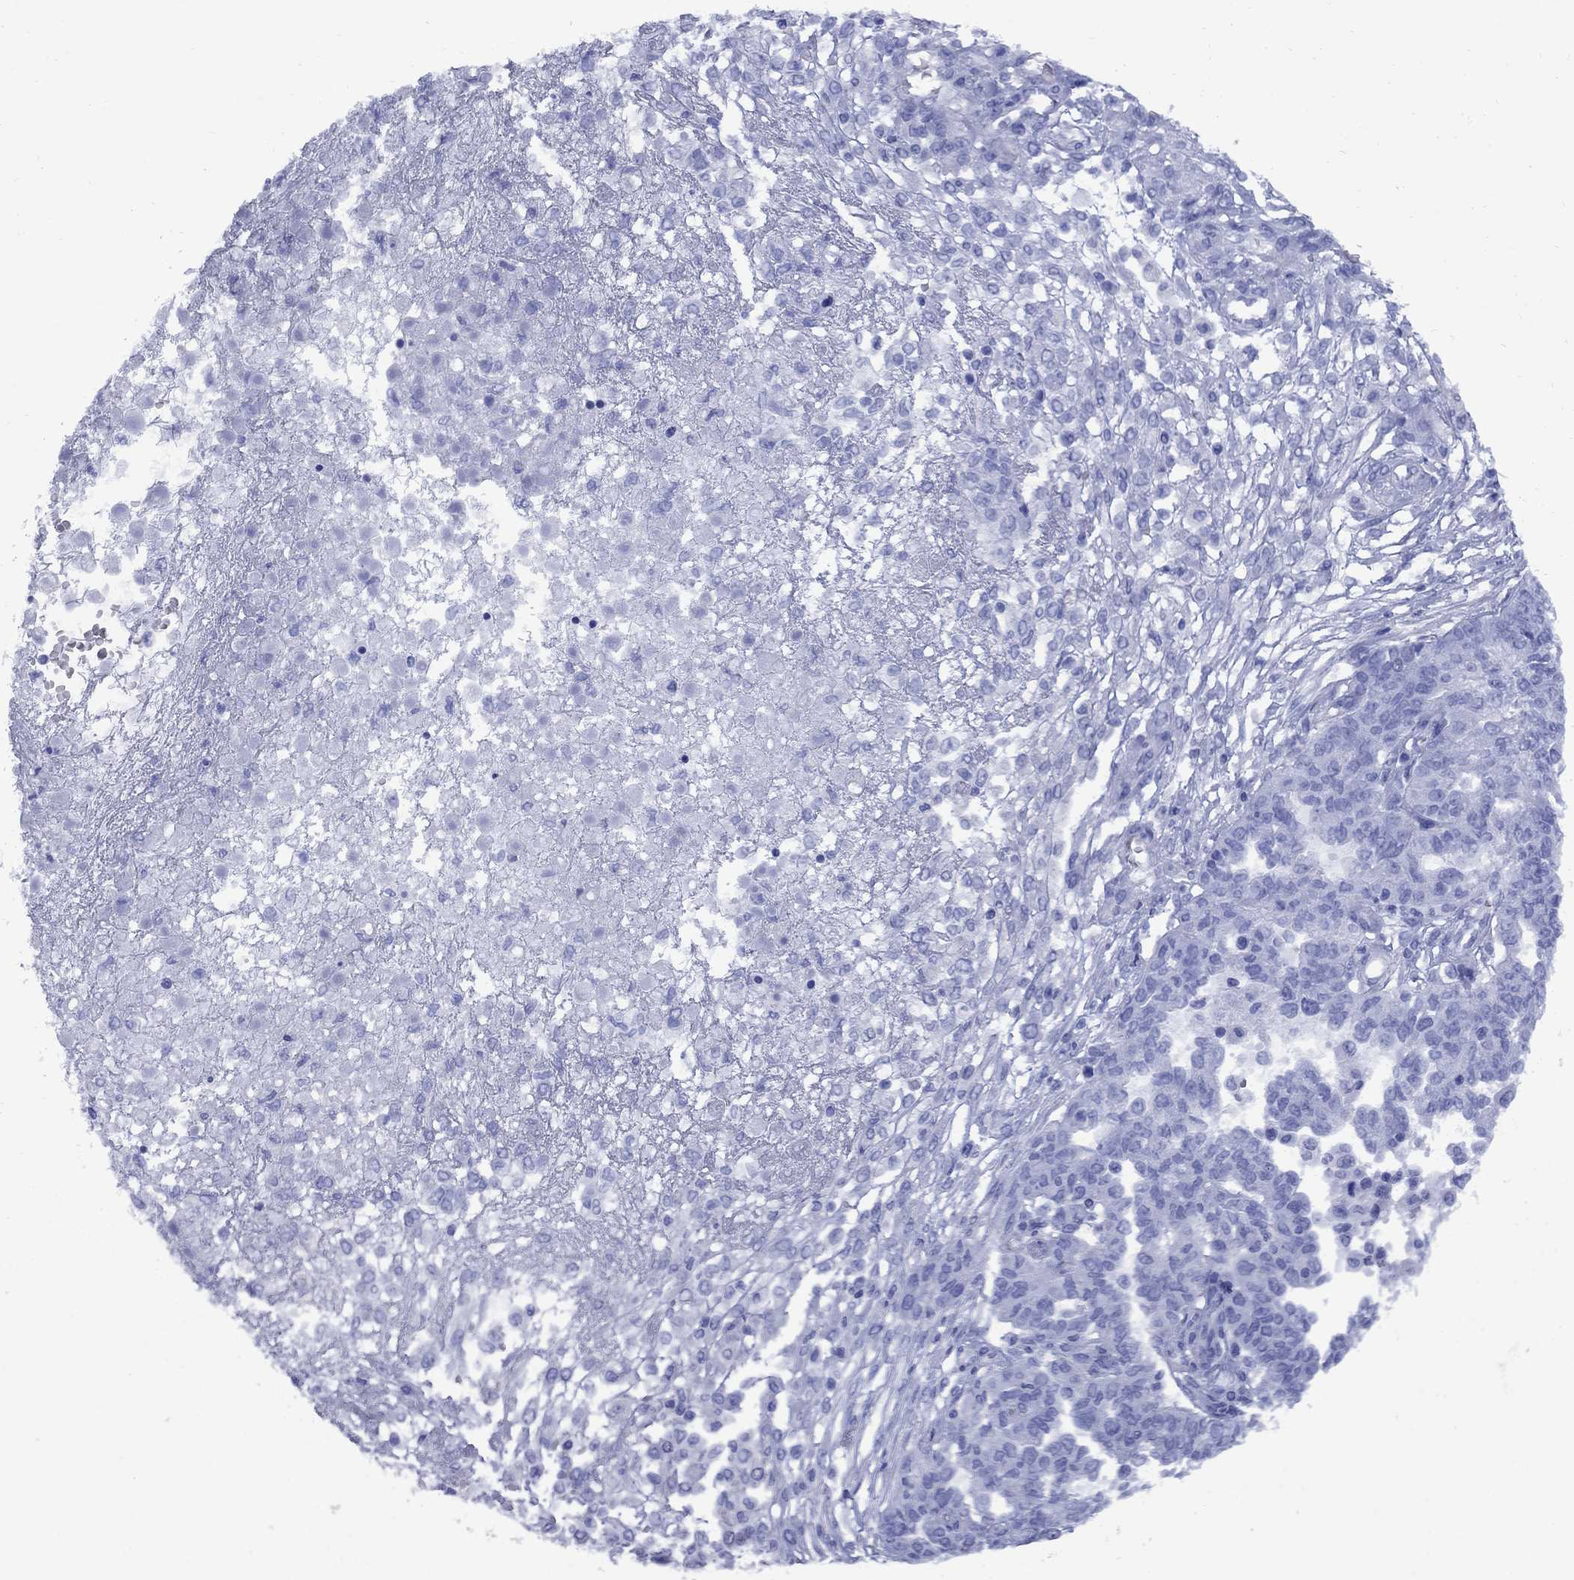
{"staining": {"intensity": "negative", "quantity": "none", "location": "none"}, "tissue": "ovarian cancer", "cell_type": "Tumor cells", "image_type": "cancer", "snomed": [{"axis": "morphology", "description": "Cystadenocarcinoma, serous, NOS"}, {"axis": "topography", "description": "Ovary"}], "caption": "A photomicrograph of ovarian serous cystadenocarcinoma stained for a protein displays no brown staining in tumor cells.", "gene": "SMCP", "patient": {"sex": "female", "age": 67}}